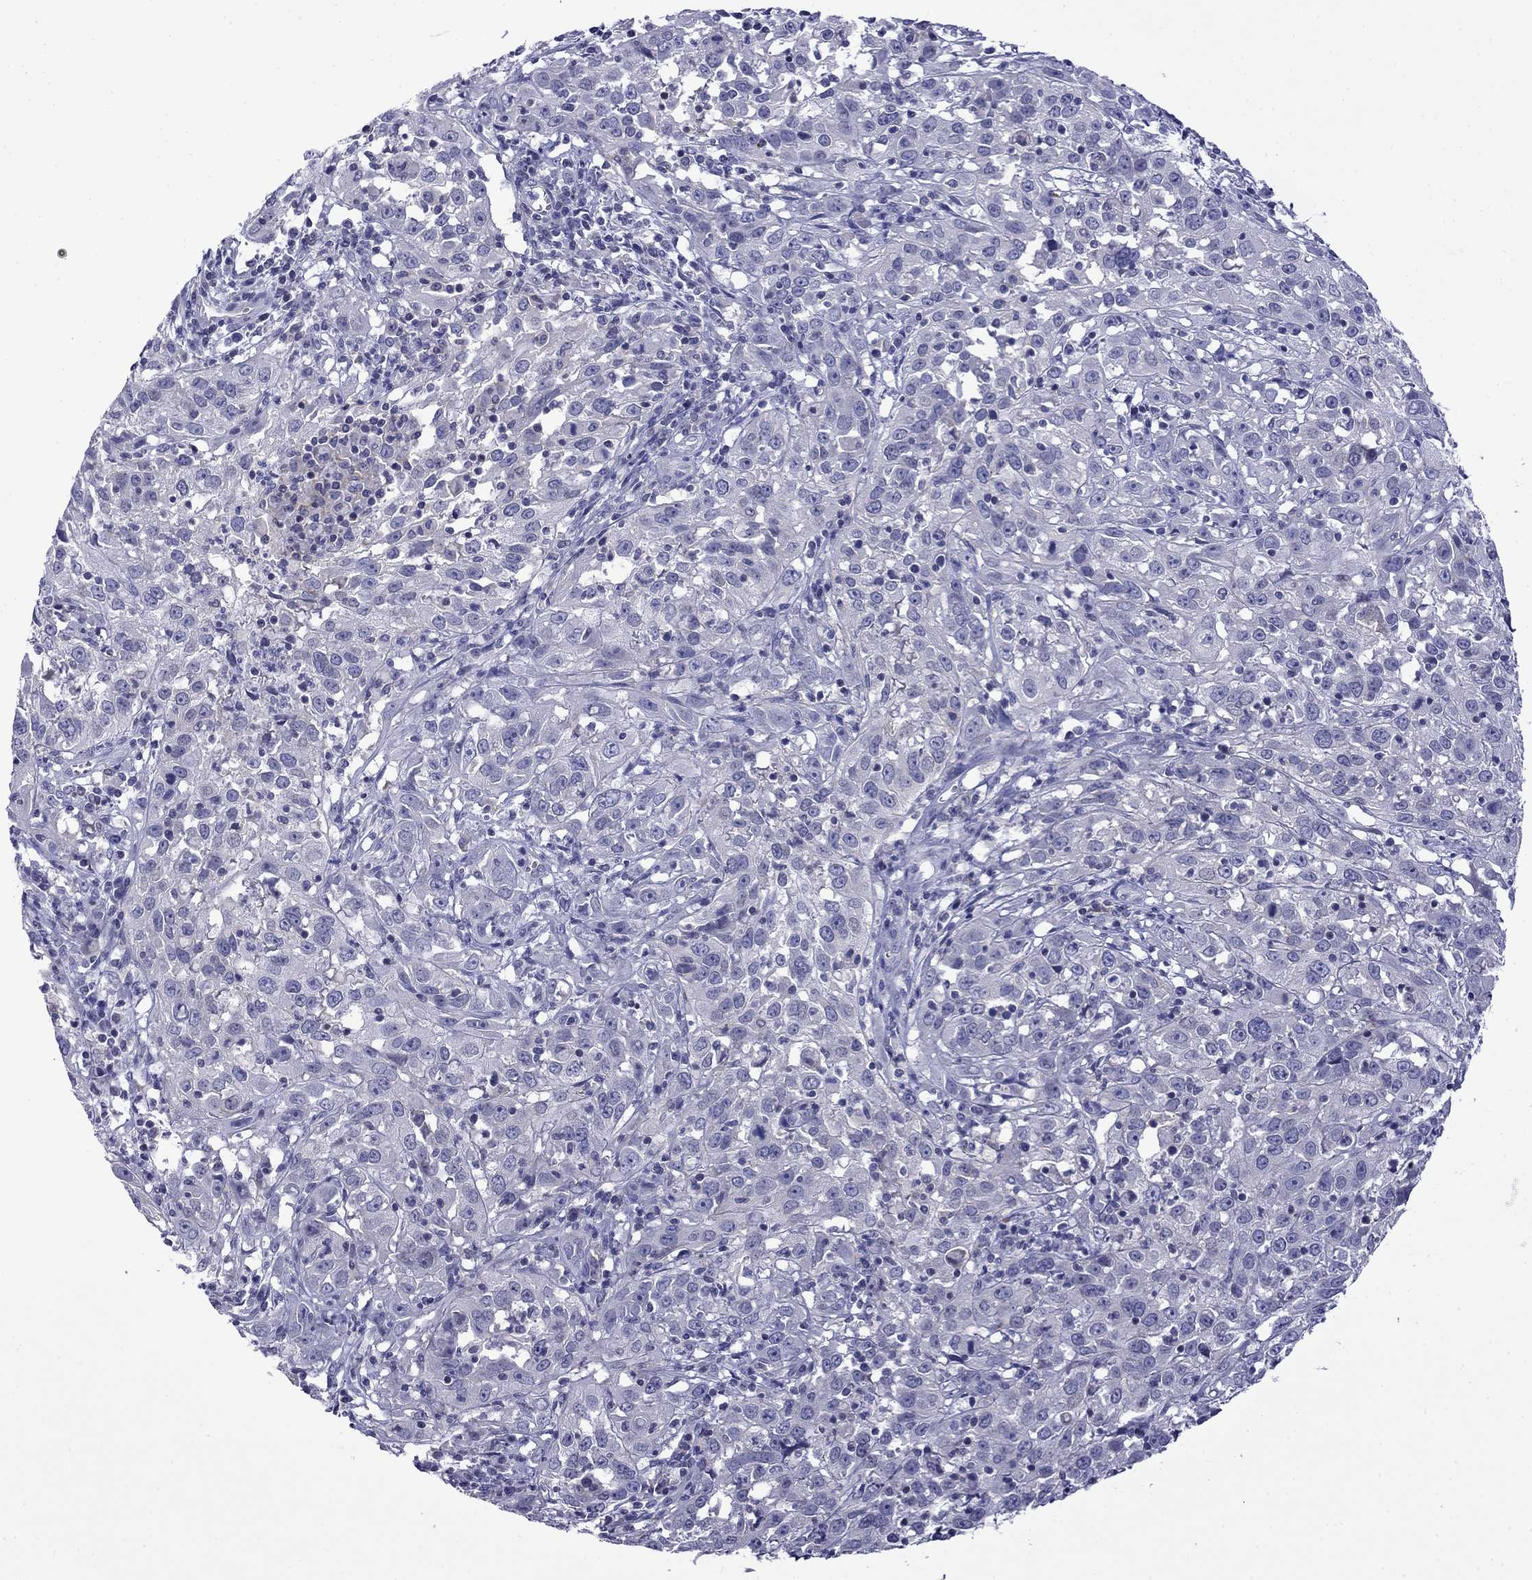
{"staining": {"intensity": "negative", "quantity": "none", "location": "none"}, "tissue": "cervical cancer", "cell_type": "Tumor cells", "image_type": "cancer", "snomed": [{"axis": "morphology", "description": "Squamous cell carcinoma, NOS"}, {"axis": "topography", "description": "Cervix"}], "caption": "The image displays no significant expression in tumor cells of cervical cancer (squamous cell carcinoma).", "gene": "PRR18", "patient": {"sex": "female", "age": 32}}